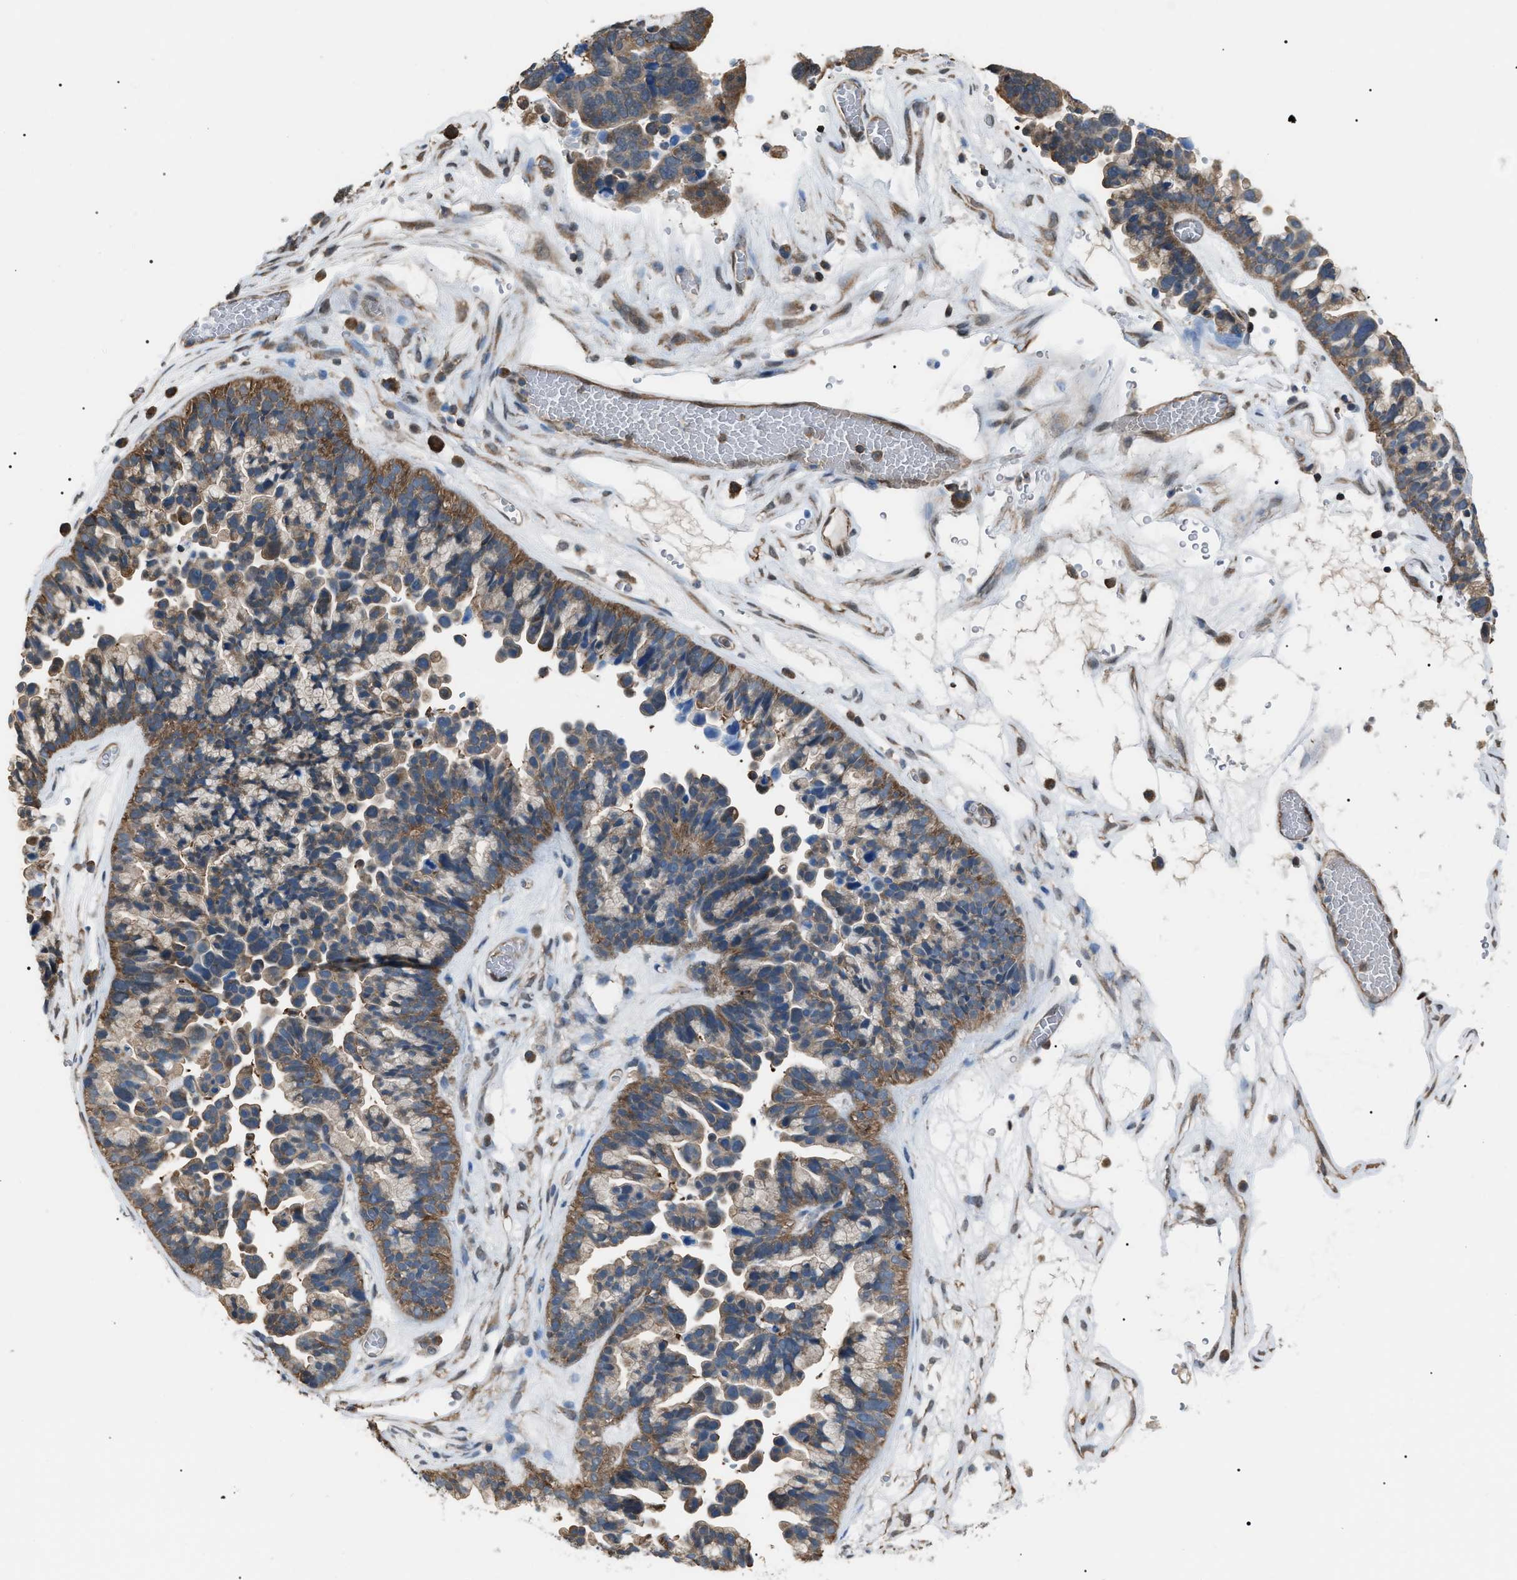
{"staining": {"intensity": "moderate", "quantity": ">75%", "location": "cytoplasmic/membranous"}, "tissue": "ovarian cancer", "cell_type": "Tumor cells", "image_type": "cancer", "snomed": [{"axis": "morphology", "description": "Cystadenocarcinoma, serous, NOS"}, {"axis": "topography", "description": "Ovary"}], "caption": "This is a photomicrograph of immunohistochemistry (IHC) staining of ovarian cancer, which shows moderate positivity in the cytoplasmic/membranous of tumor cells.", "gene": "PDCD5", "patient": {"sex": "female", "age": 56}}